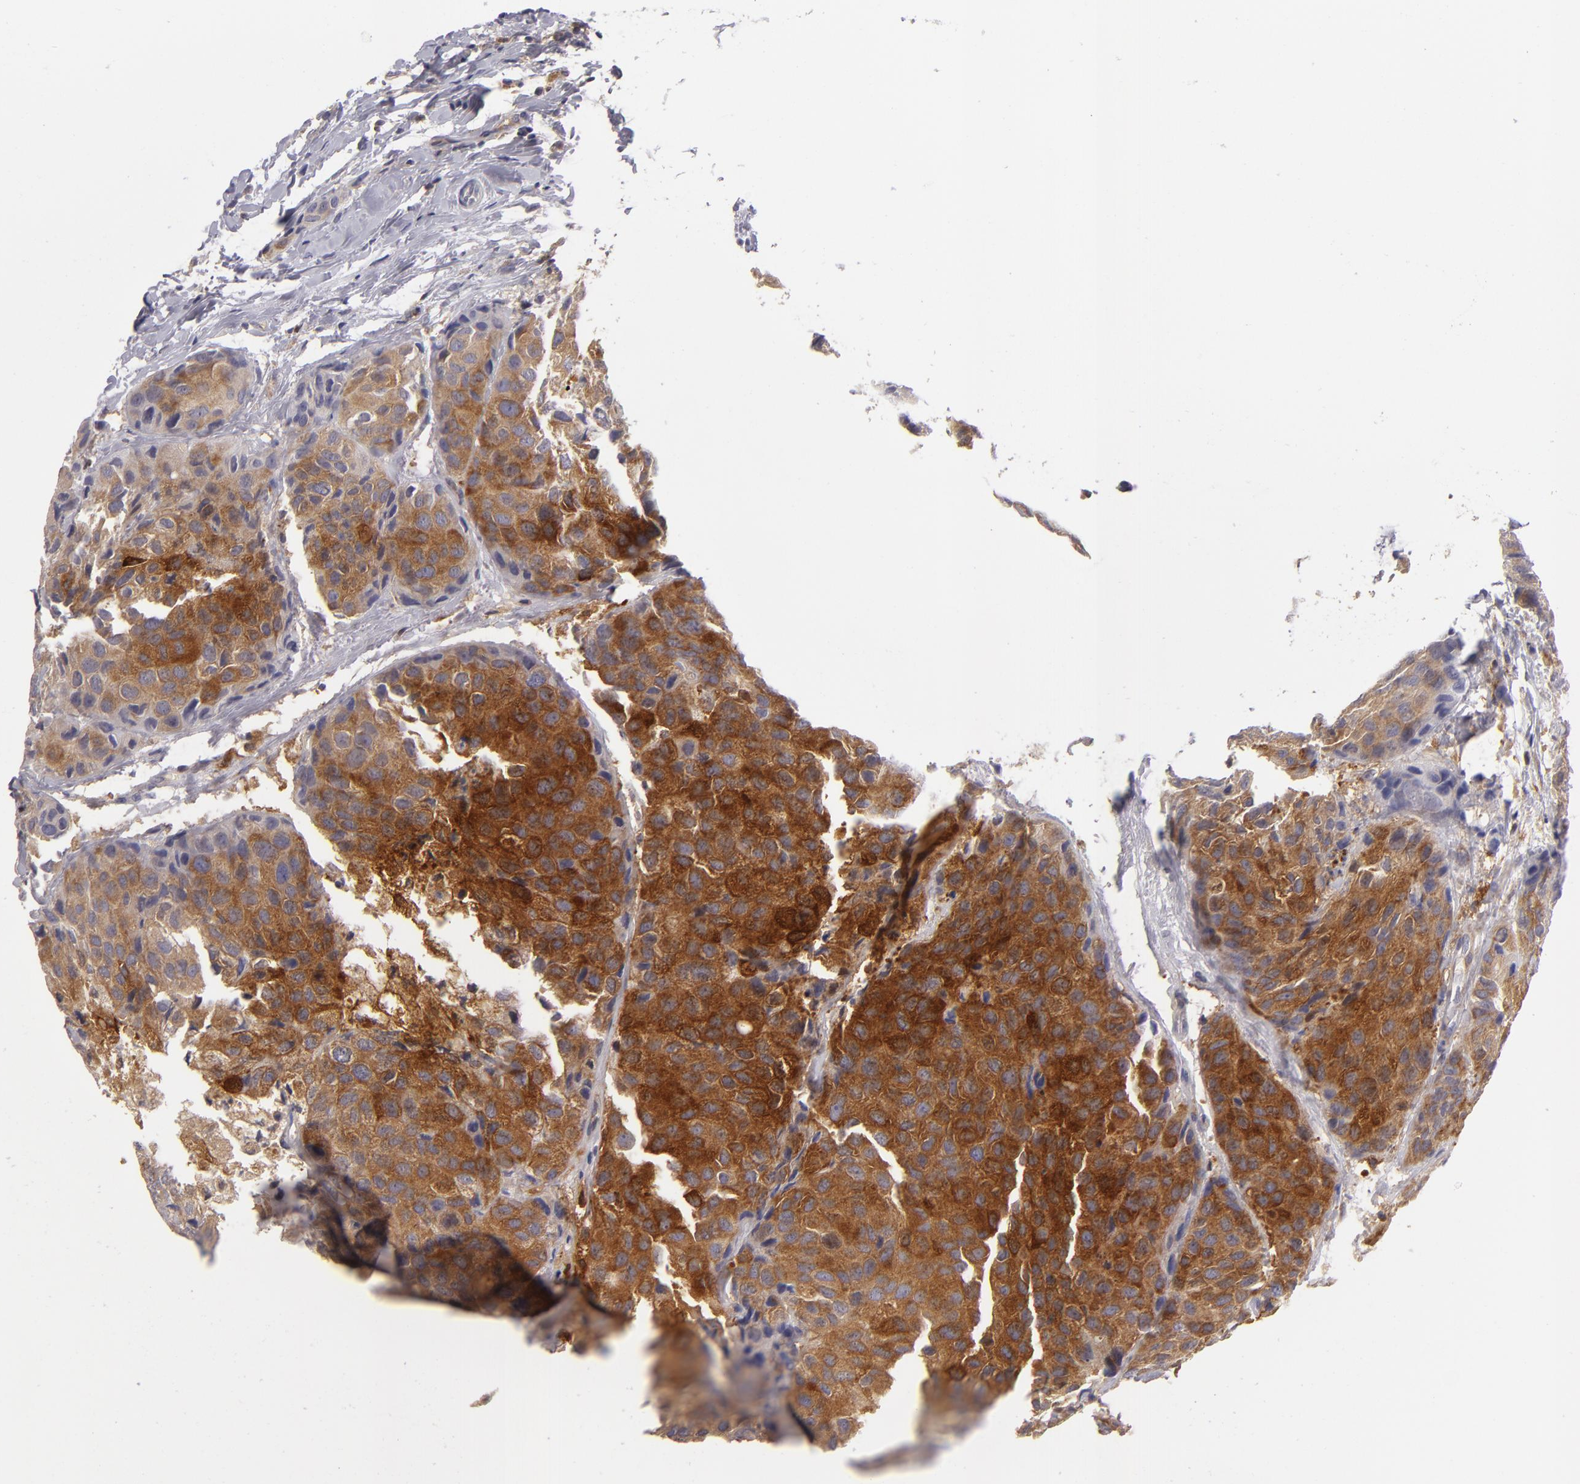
{"staining": {"intensity": "strong", "quantity": ">75%", "location": "cytoplasmic/membranous"}, "tissue": "breast cancer", "cell_type": "Tumor cells", "image_type": "cancer", "snomed": [{"axis": "morphology", "description": "Duct carcinoma"}, {"axis": "topography", "description": "Breast"}], "caption": "Immunohistochemical staining of human breast cancer (infiltrating ductal carcinoma) exhibits high levels of strong cytoplasmic/membranous positivity in approximately >75% of tumor cells.", "gene": "MMP10", "patient": {"sex": "female", "age": 68}}